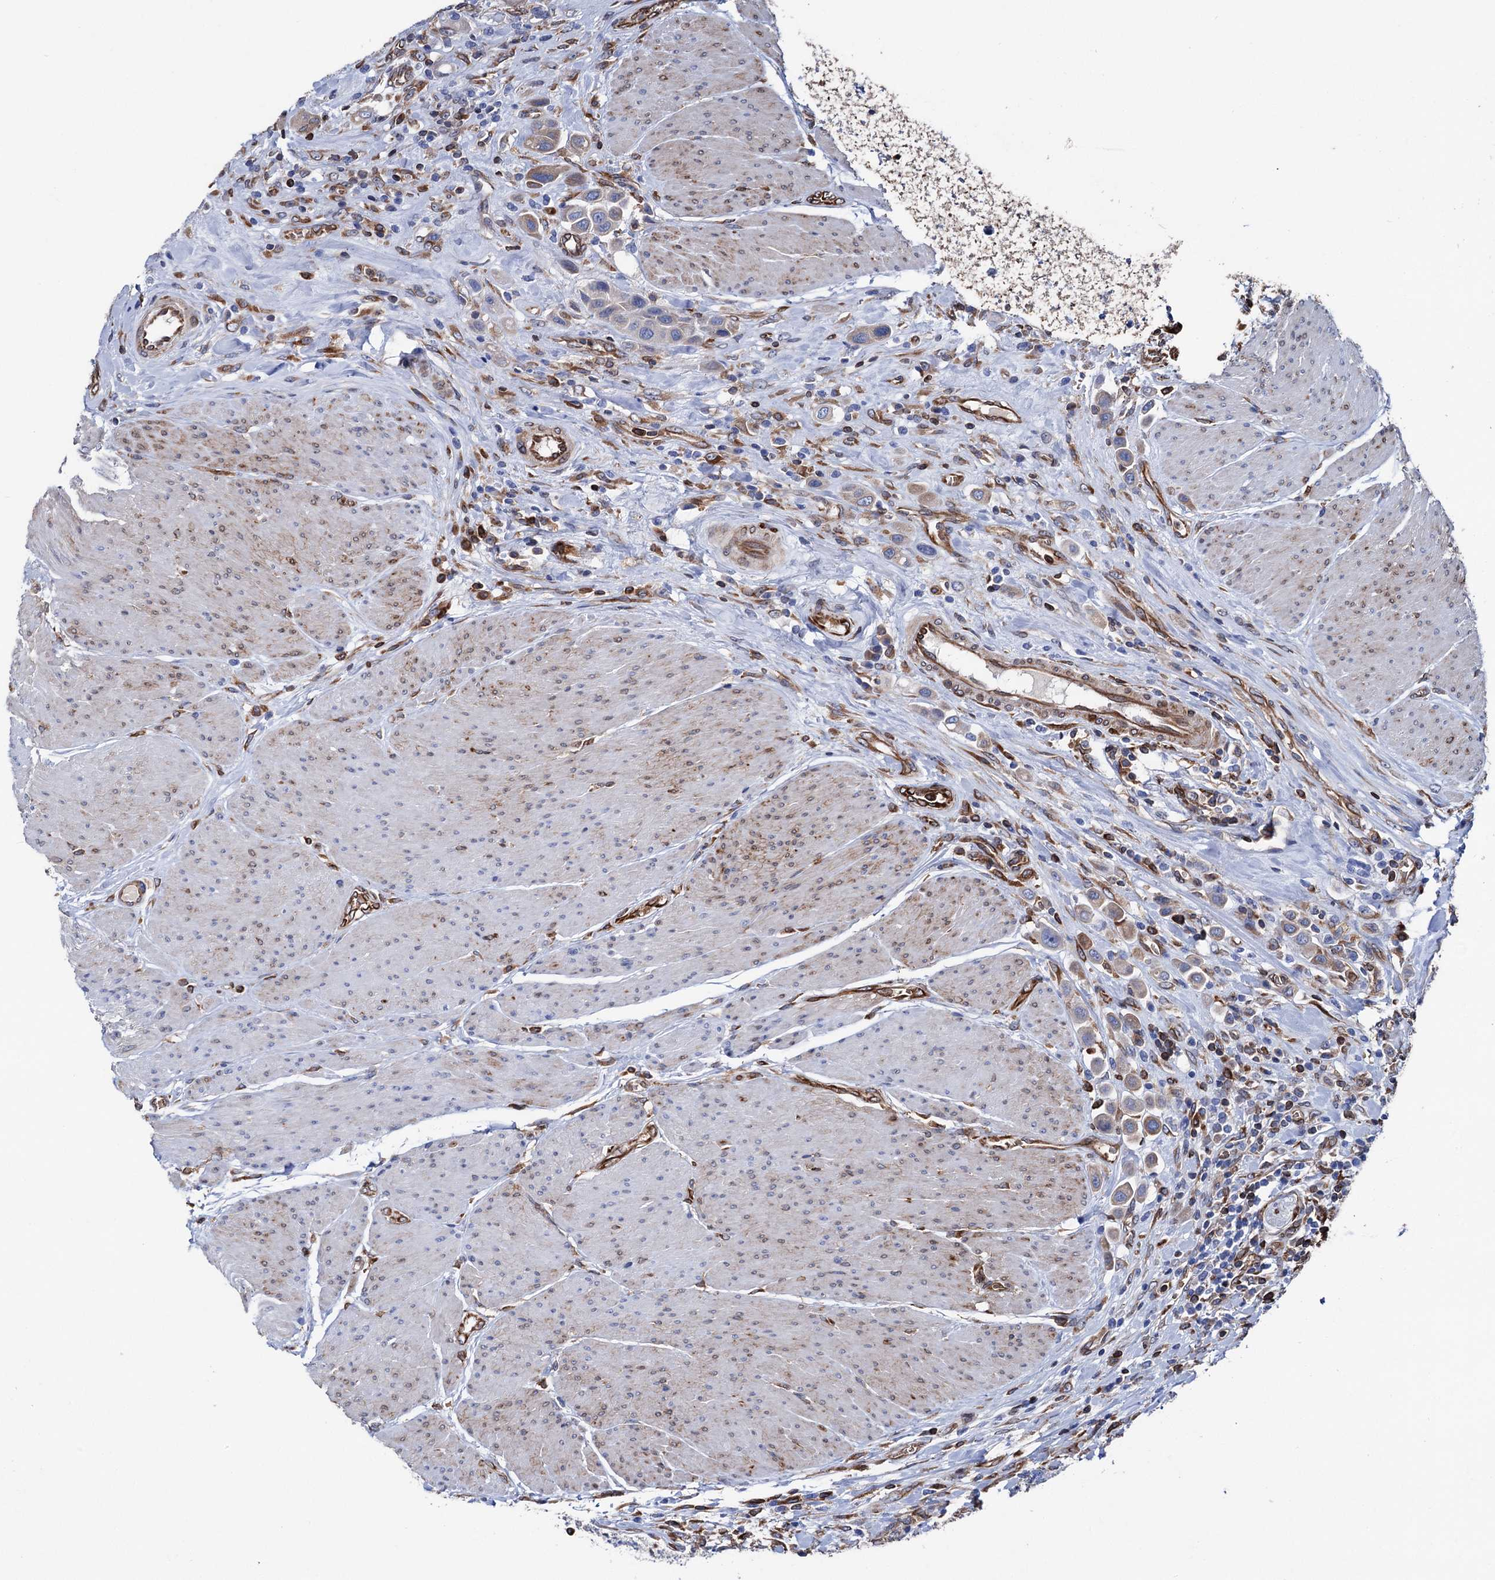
{"staining": {"intensity": "weak", "quantity": "25%-75%", "location": "cytoplasmic/membranous"}, "tissue": "urothelial cancer", "cell_type": "Tumor cells", "image_type": "cancer", "snomed": [{"axis": "morphology", "description": "Urothelial carcinoma, High grade"}, {"axis": "topography", "description": "Urinary bladder"}], "caption": "About 25%-75% of tumor cells in human urothelial cancer exhibit weak cytoplasmic/membranous protein positivity as visualized by brown immunohistochemical staining.", "gene": "STING1", "patient": {"sex": "male", "age": 50}}